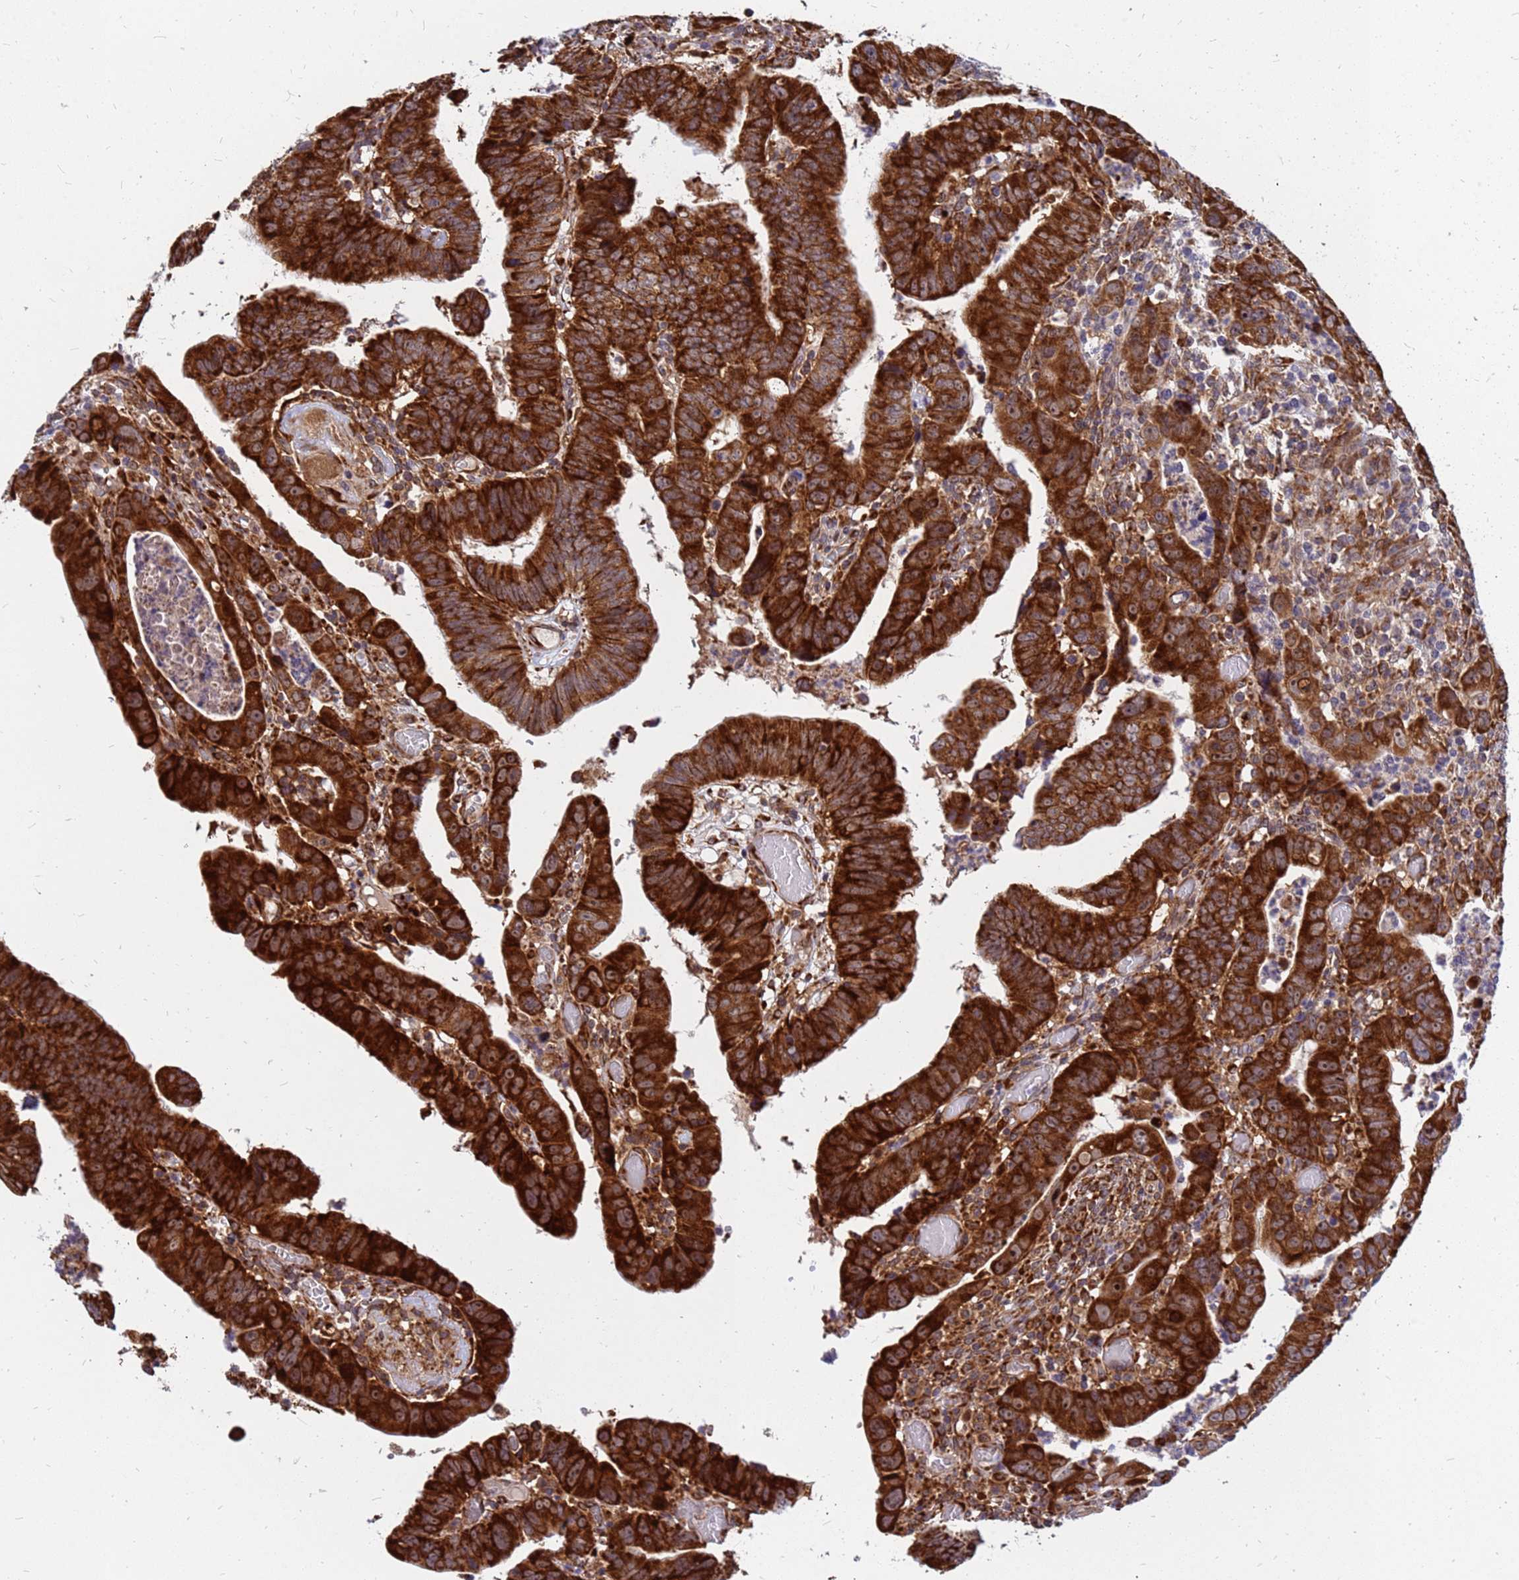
{"staining": {"intensity": "strong", "quantity": ">75%", "location": "cytoplasmic/membranous"}, "tissue": "colorectal cancer", "cell_type": "Tumor cells", "image_type": "cancer", "snomed": [{"axis": "morphology", "description": "Normal tissue, NOS"}, {"axis": "morphology", "description": "Adenocarcinoma, NOS"}, {"axis": "topography", "description": "Rectum"}], "caption": "High-power microscopy captured an IHC image of colorectal cancer (adenocarcinoma), revealing strong cytoplasmic/membranous positivity in about >75% of tumor cells.", "gene": "RPL8", "patient": {"sex": "female", "age": 65}}